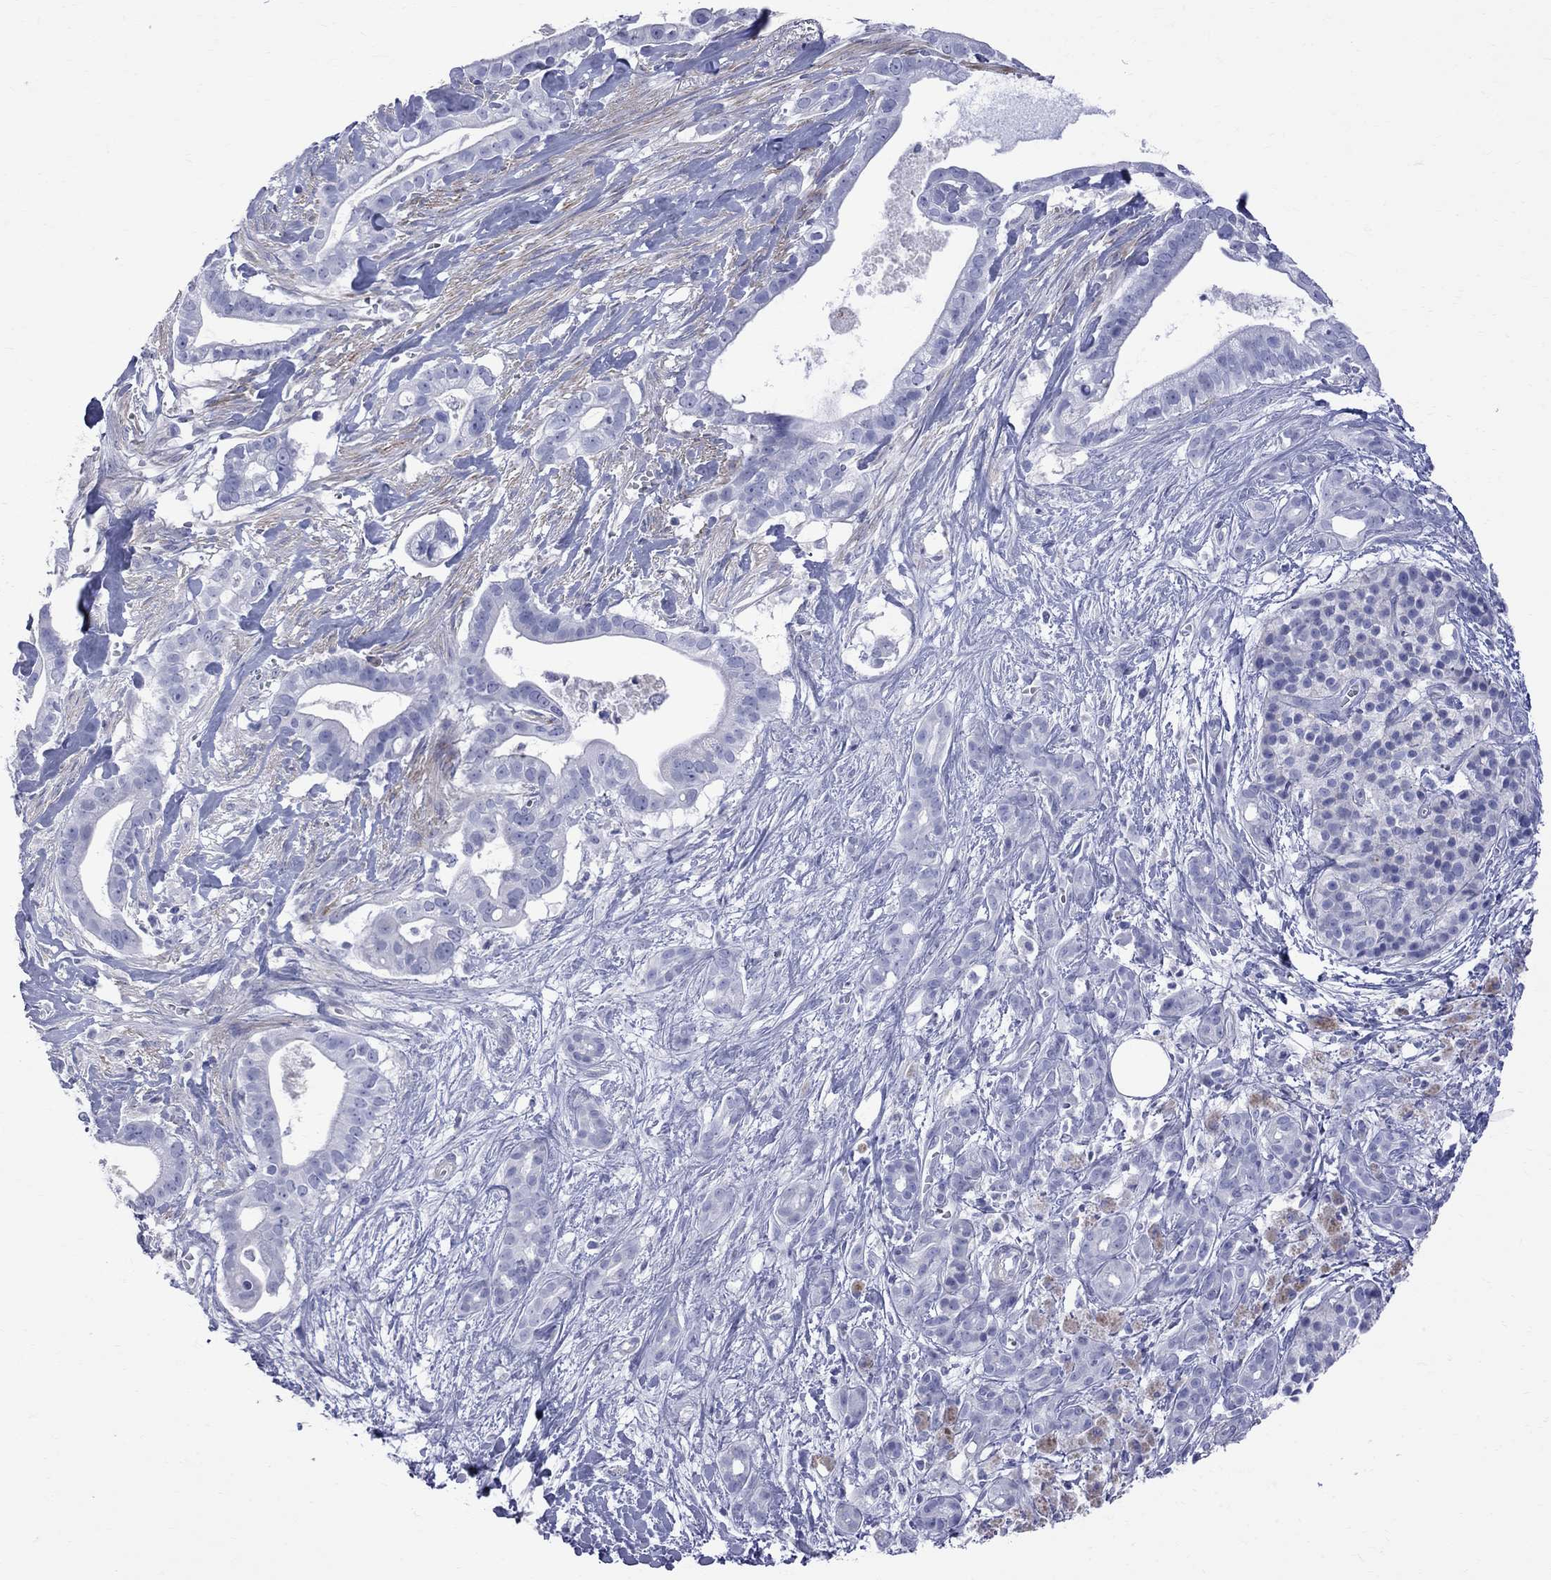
{"staining": {"intensity": "negative", "quantity": "none", "location": "none"}, "tissue": "pancreatic cancer", "cell_type": "Tumor cells", "image_type": "cancer", "snomed": [{"axis": "morphology", "description": "Adenocarcinoma, NOS"}, {"axis": "topography", "description": "Pancreas"}], "caption": "Protein analysis of pancreatic cancer demonstrates no significant staining in tumor cells.", "gene": "S100A3", "patient": {"sex": "male", "age": 61}}